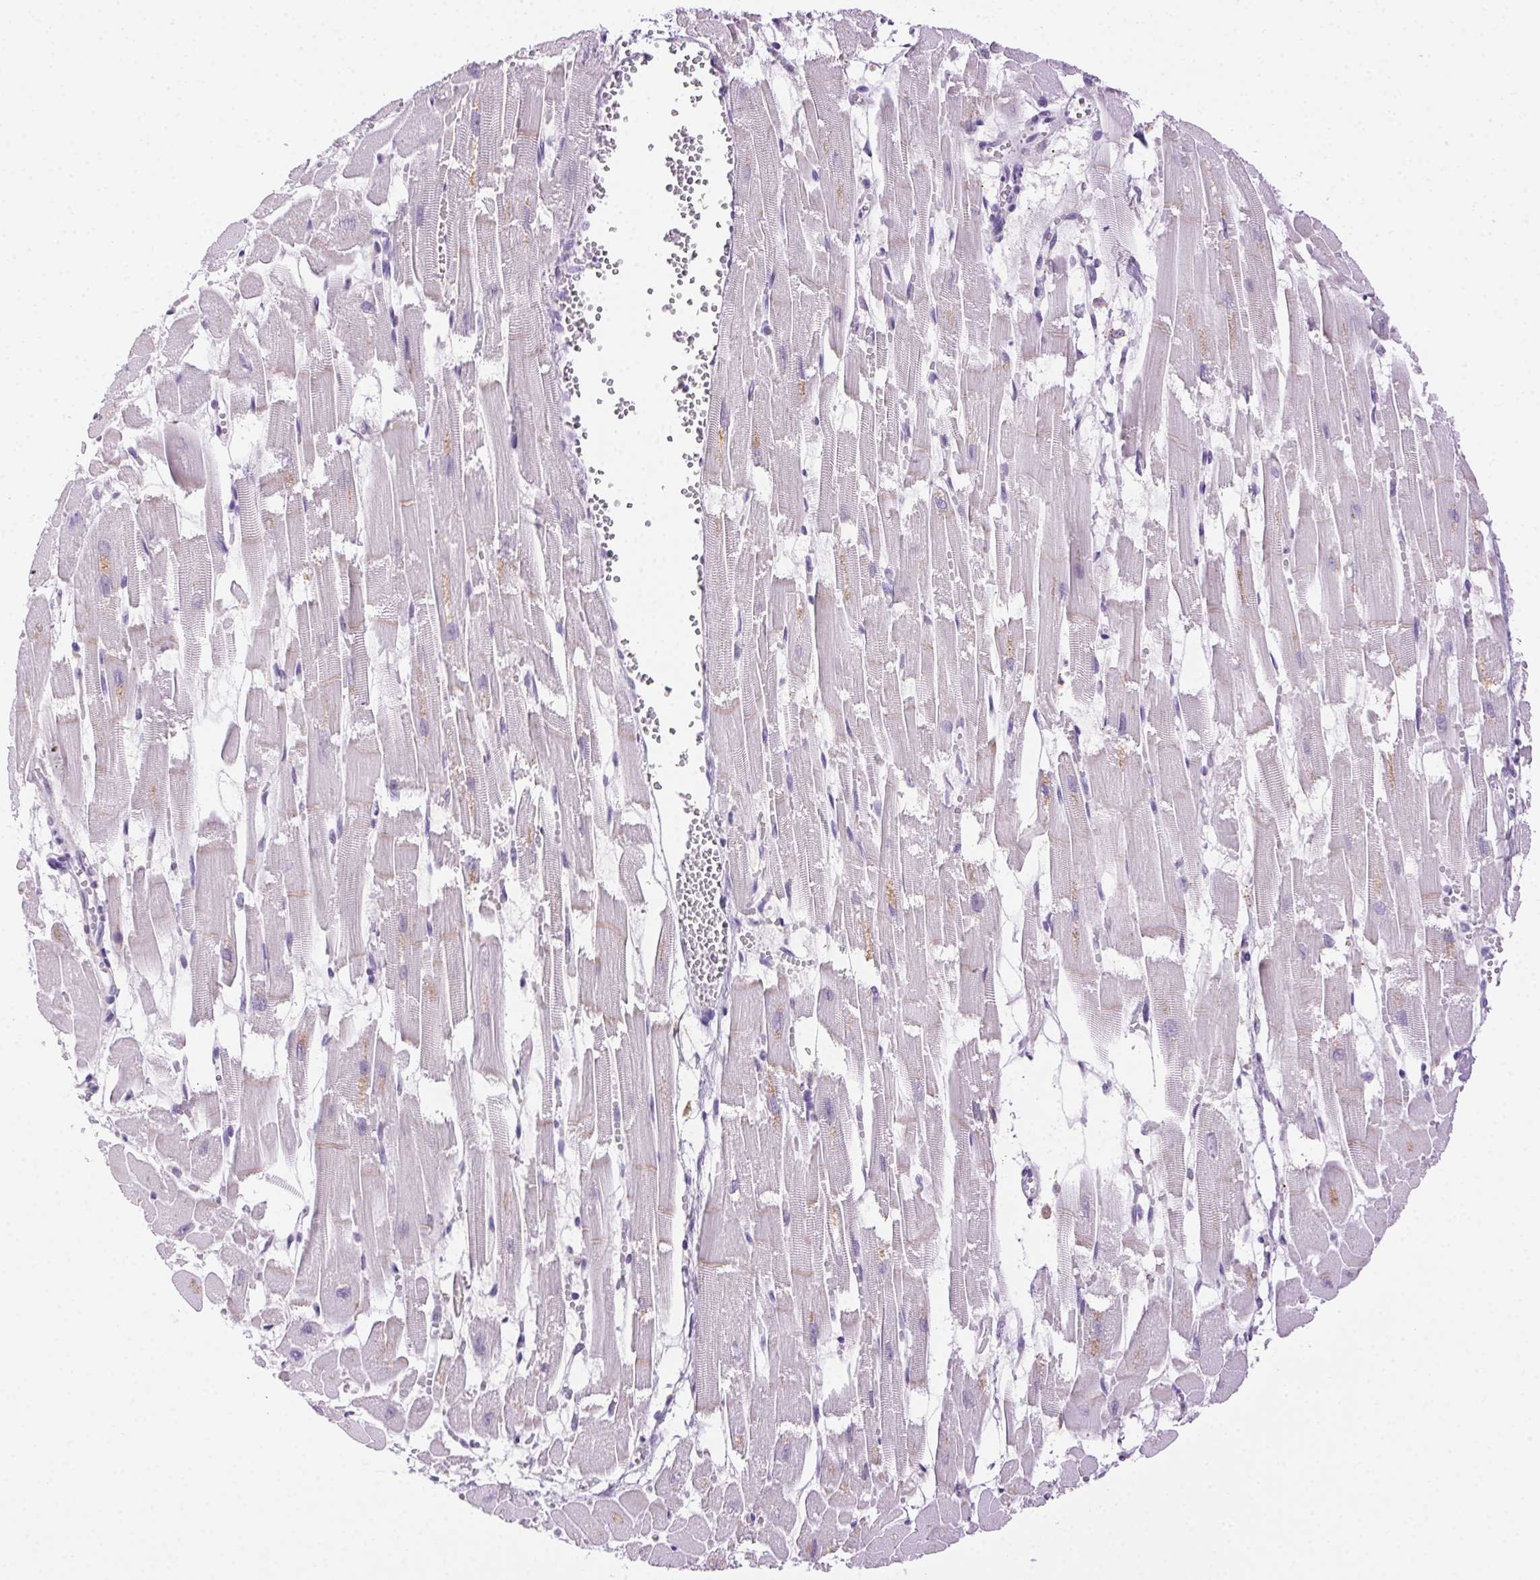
{"staining": {"intensity": "weak", "quantity": "<25%", "location": "cytoplasmic/membranous"}, "tissue": "heart muscle", "cell_type": "Cardiomyocytes", "image_type": "normal", "snomed": [{"axis": "morphology", "description": "Normal tissue, NOS"}, {"axis": "topography", "description": "Heart"}], "caption": "DAB (3,3'-diaminobenzidine) immunohistochemical staining of benign human heart muscle displays no significant staining in cardiomyocytes.", "gene": "CLDN10", "patient": {"sex": "female", "age": 52}}